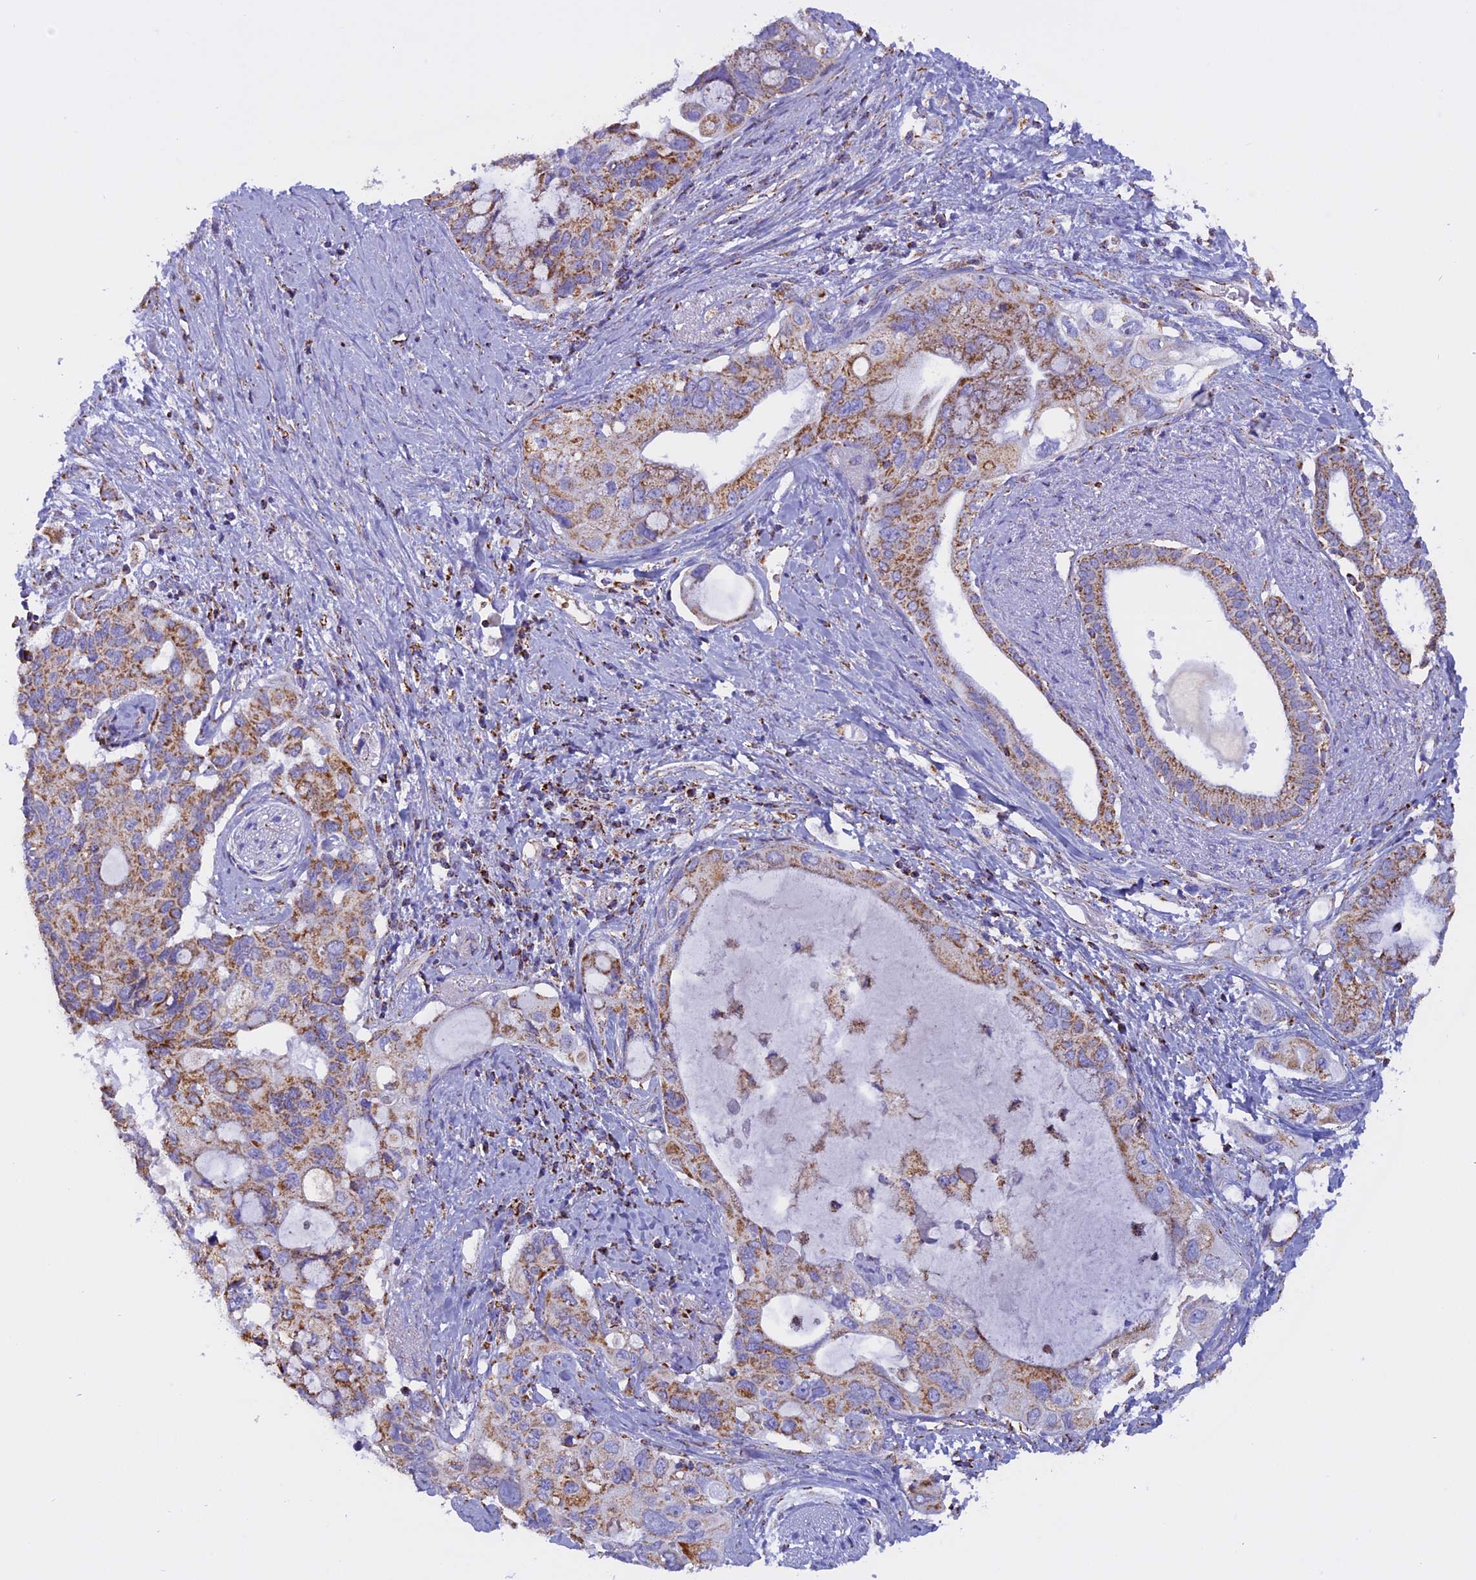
{"staining": {"intensity": "moderate", "quantity": ">75%", "location": "cytoplasmic/membranous"}, "tissue": "pancreatic cancer", "cell_type": "Tumor cells", "image_type": "cancer", "snomed": [{"axis": "morphology", "description": "Adenocarcinoma, NOS"}, {"axis": "topography", "description": "Pancreas"}], "caption": "Human pancreatic adenocarcinoma stained for a protein (brown) reveals moderate cytoplasmic/membranous positive positivity in approximately >75% of tumor cells.", "gene": "KCNG1", "patient": {"sex": "female", "age": 56}}